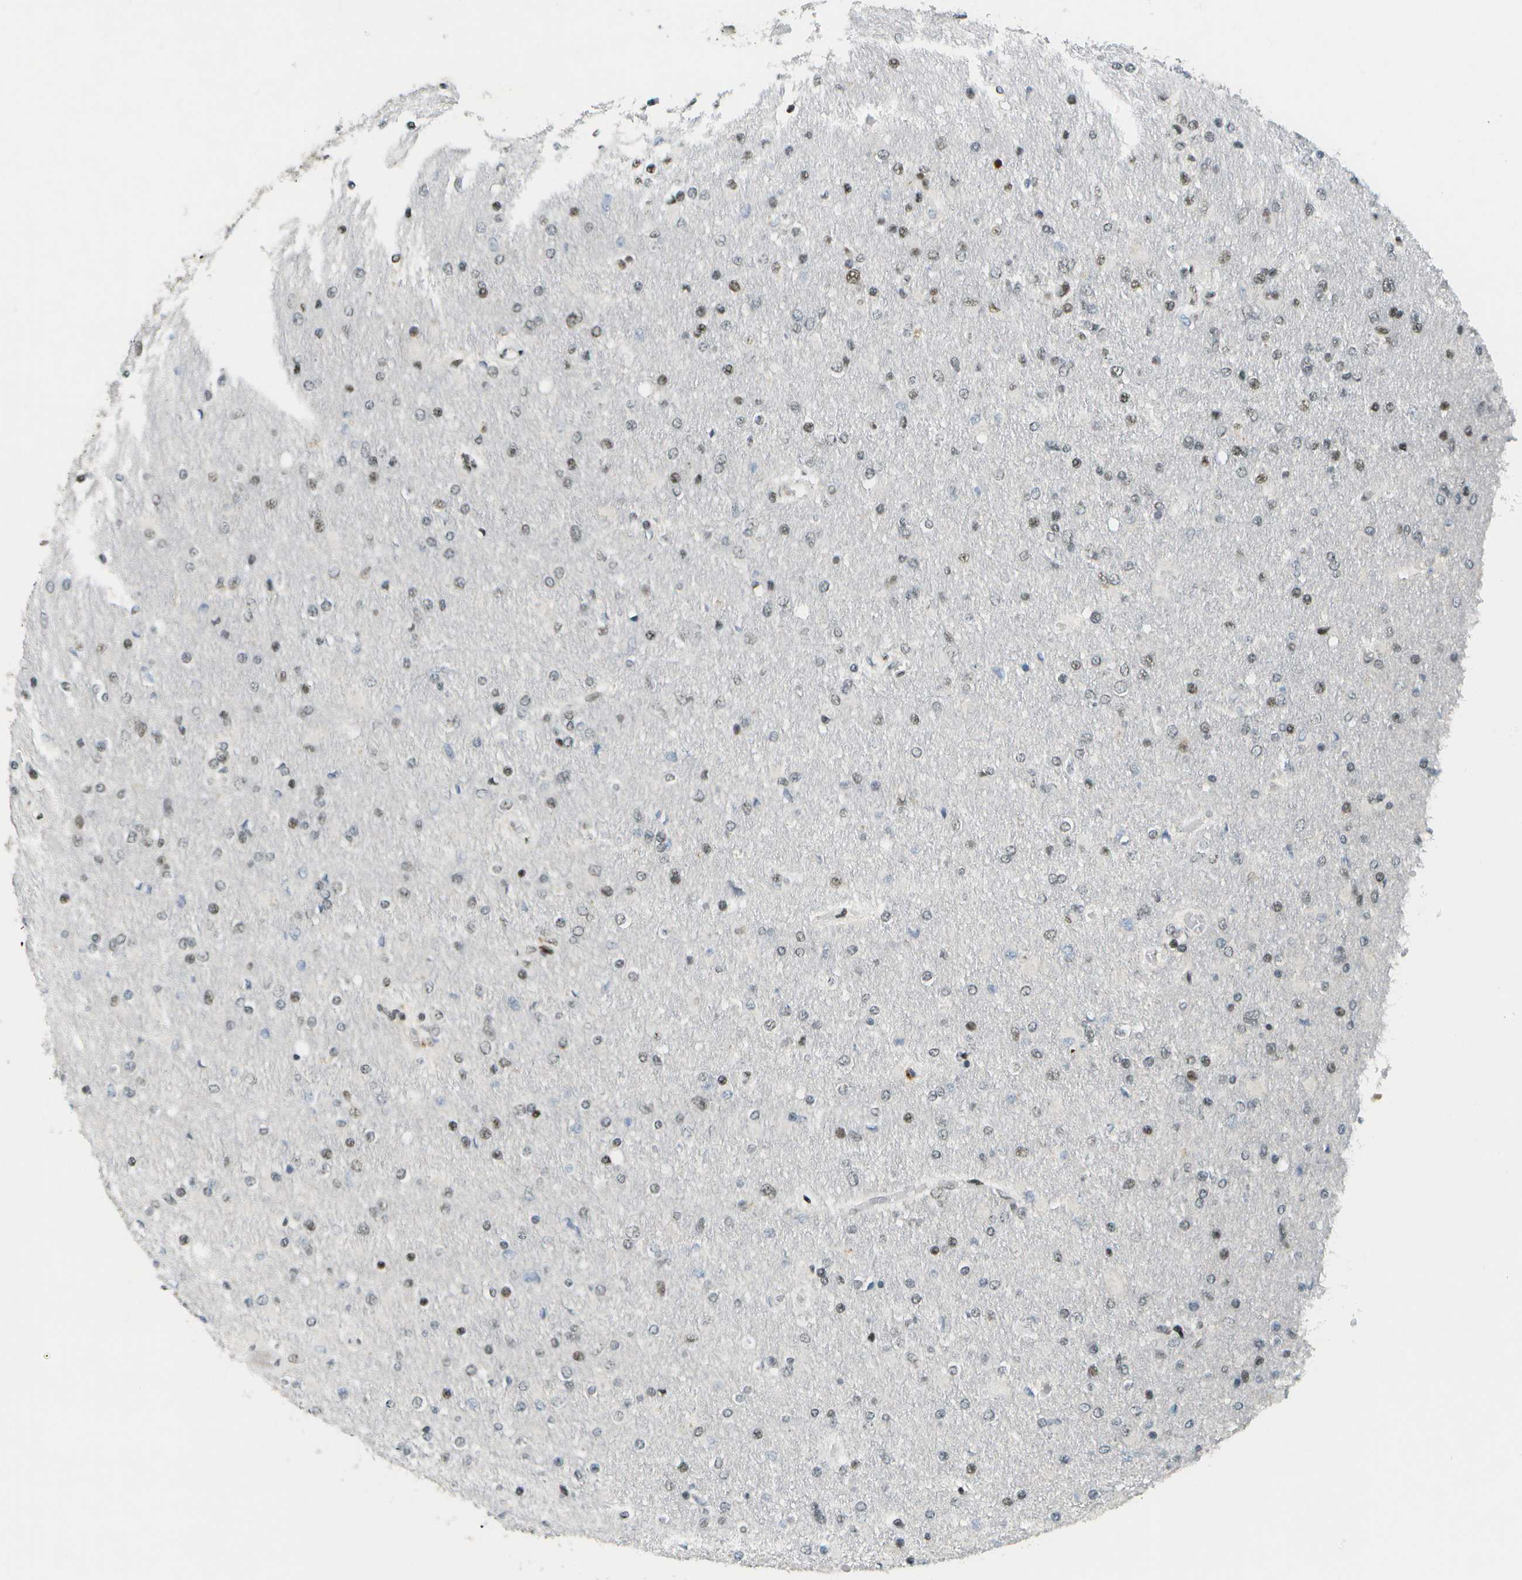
{"staining": {"intensity": "weak", "quantity": "25%-75%", "location": "nuclear"}, "tissue": "glioma", "cell_type": "Tumor cells", "image_type": "cancer", "snomed": [{"axis": "morphology", "description": "Glioma, malignant, High grade"}, {"axis": "topography", "description": "Cerebral cortex"}], "caption": "IHC (DAB (3,3'-diaminobenzidine)) staining of human glioma exhibits weak nuclear protein expression in about 25%-75% of tumor cells.", "gene": "IRF7", "patient": {"sex": "female", "age": 36}}